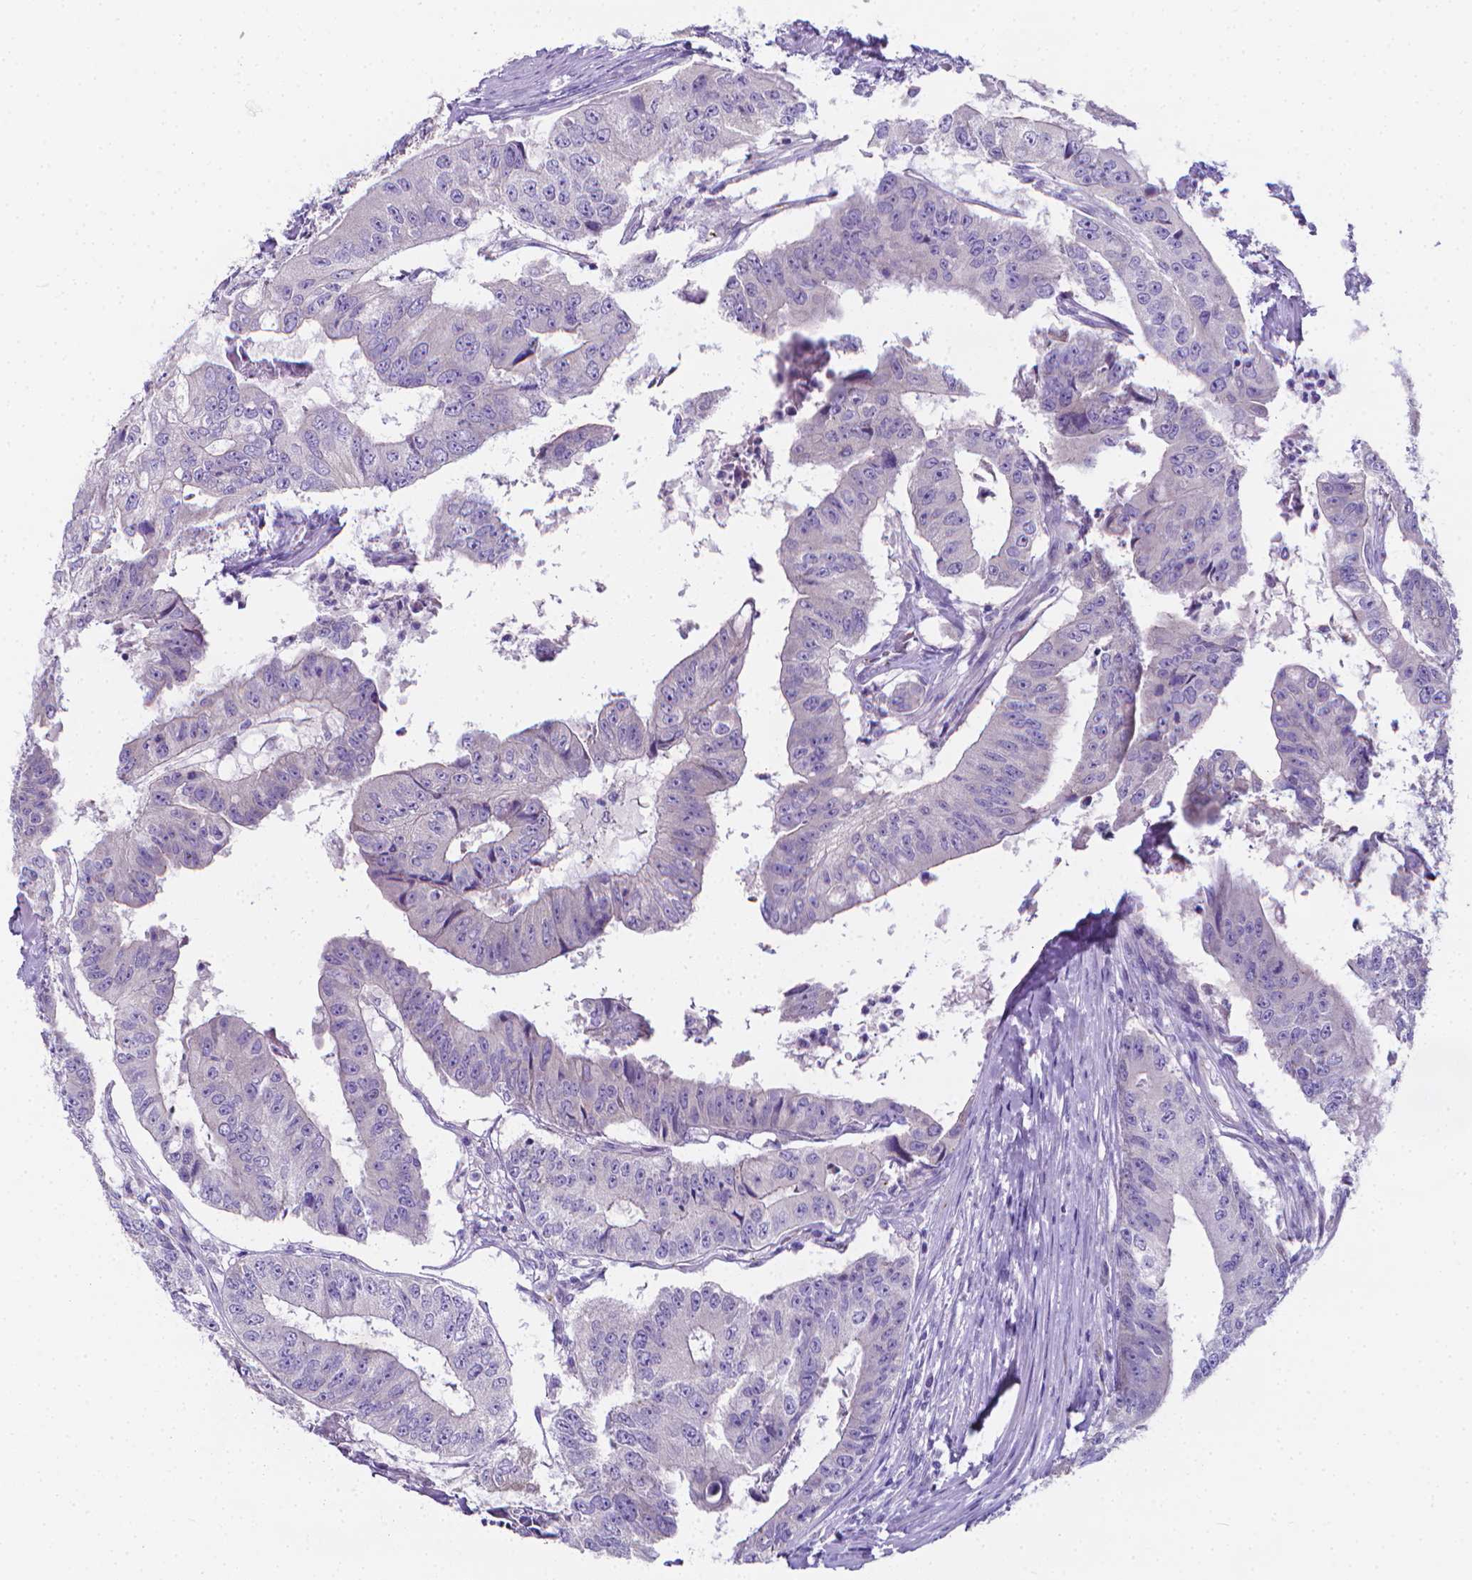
{"staining": {"intensity": "negative", "quantity": "none", "location": "none"}, "tissue": "colorectal cancer", "cell_type": "Tumor cells", "image_type": "cancer", "snomed": [{"axis": "morphology", "description": "Adenocarcinoma, NOS"}, {"axis": "topography", "description": "Colon"}], "caption": "Immunohistochemistry photomicrograph of human colorectal cancer (adenocarcinoma) stained for a protein (brown), which exhibits no staining in tumor cells.", "gene": "LRRC73", "patient": {"sex": "female", "age": 67}}